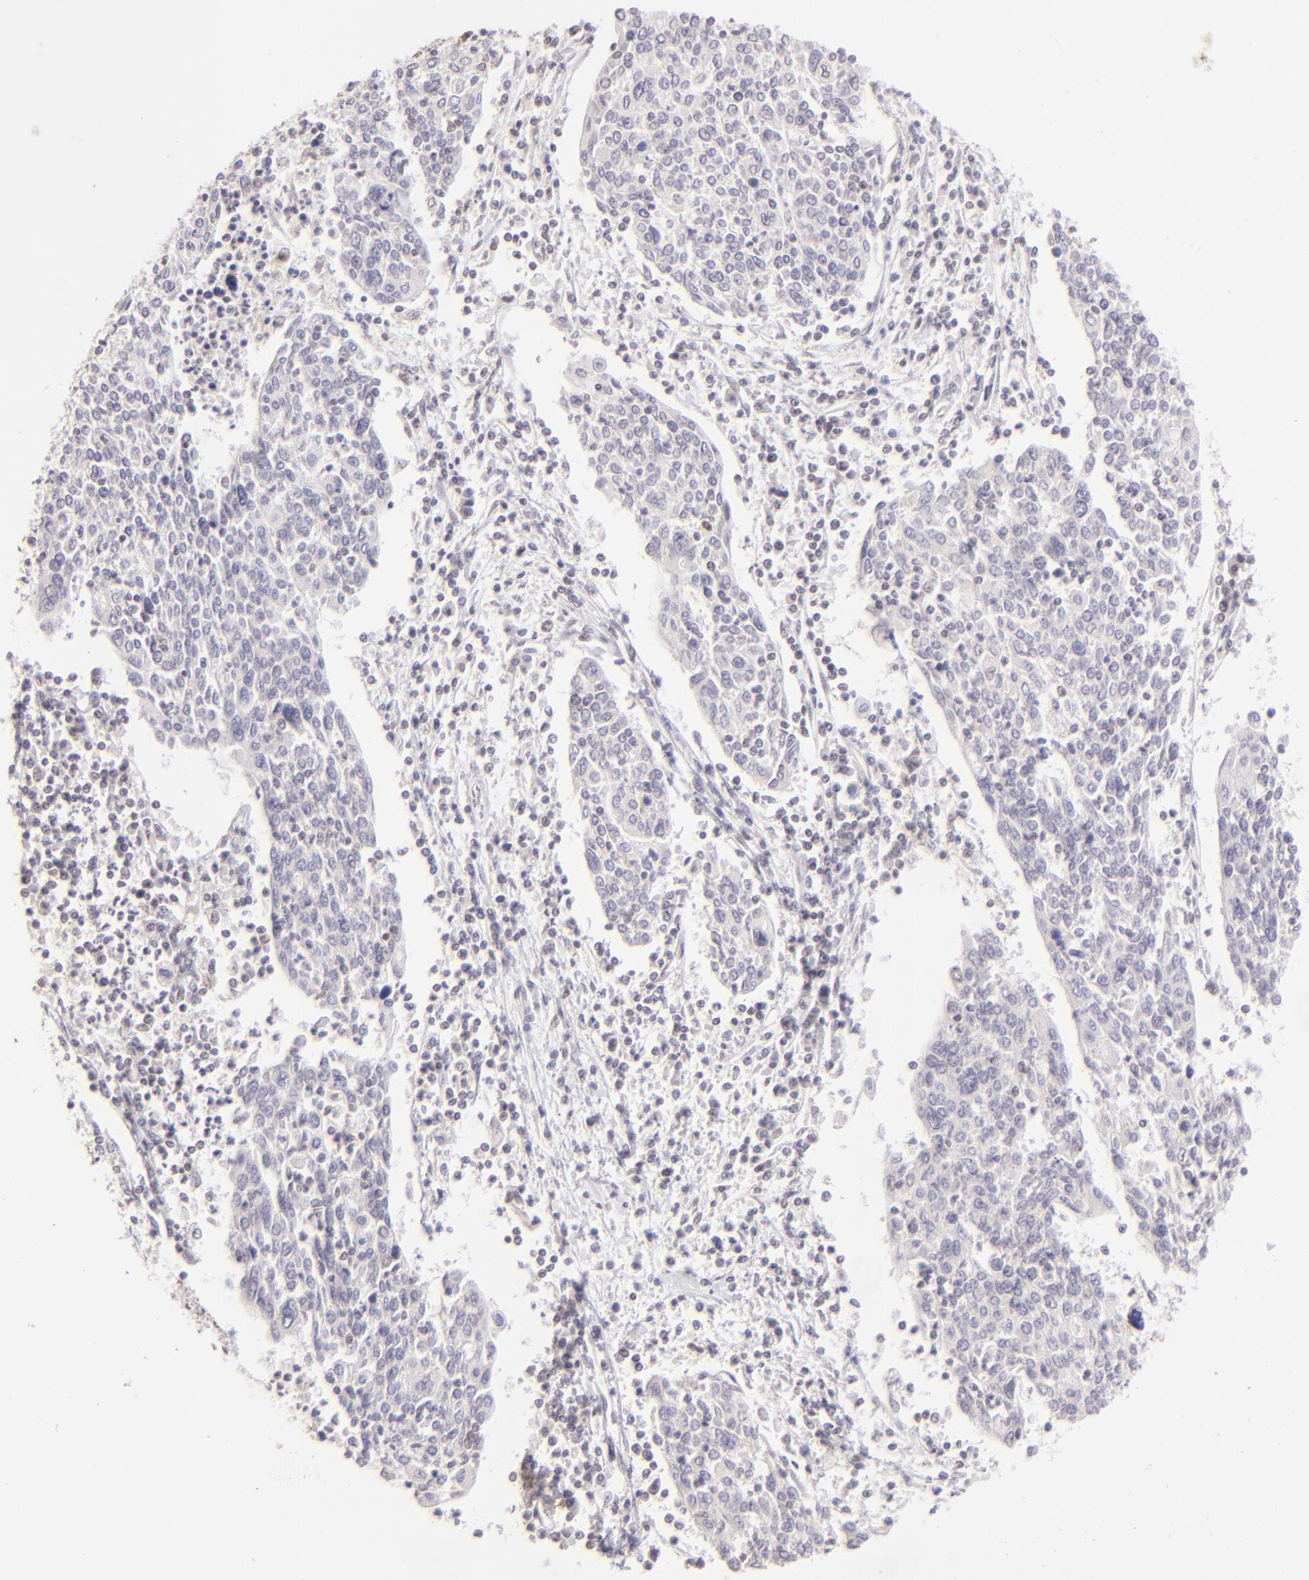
{"staining": {"intensity": "negative", "quantity": "none", "location": "none"}, "tissue": "cervical cancer", "cell_type": "Tumor cells", "image_type": "cancer", "snomed": [{"axis": "morphology", "description": "Squamous cell carcinoma, NOS"}, {"axis": "topography", "description": "Cervix"}], "caption": "The IHC micrograph has no significant expression in tumor cells of cervical cancer (squamous cell carcinoma) tissue.", "gene": "MAGEA1", "patient": {"sex": "female", "age": 40}}